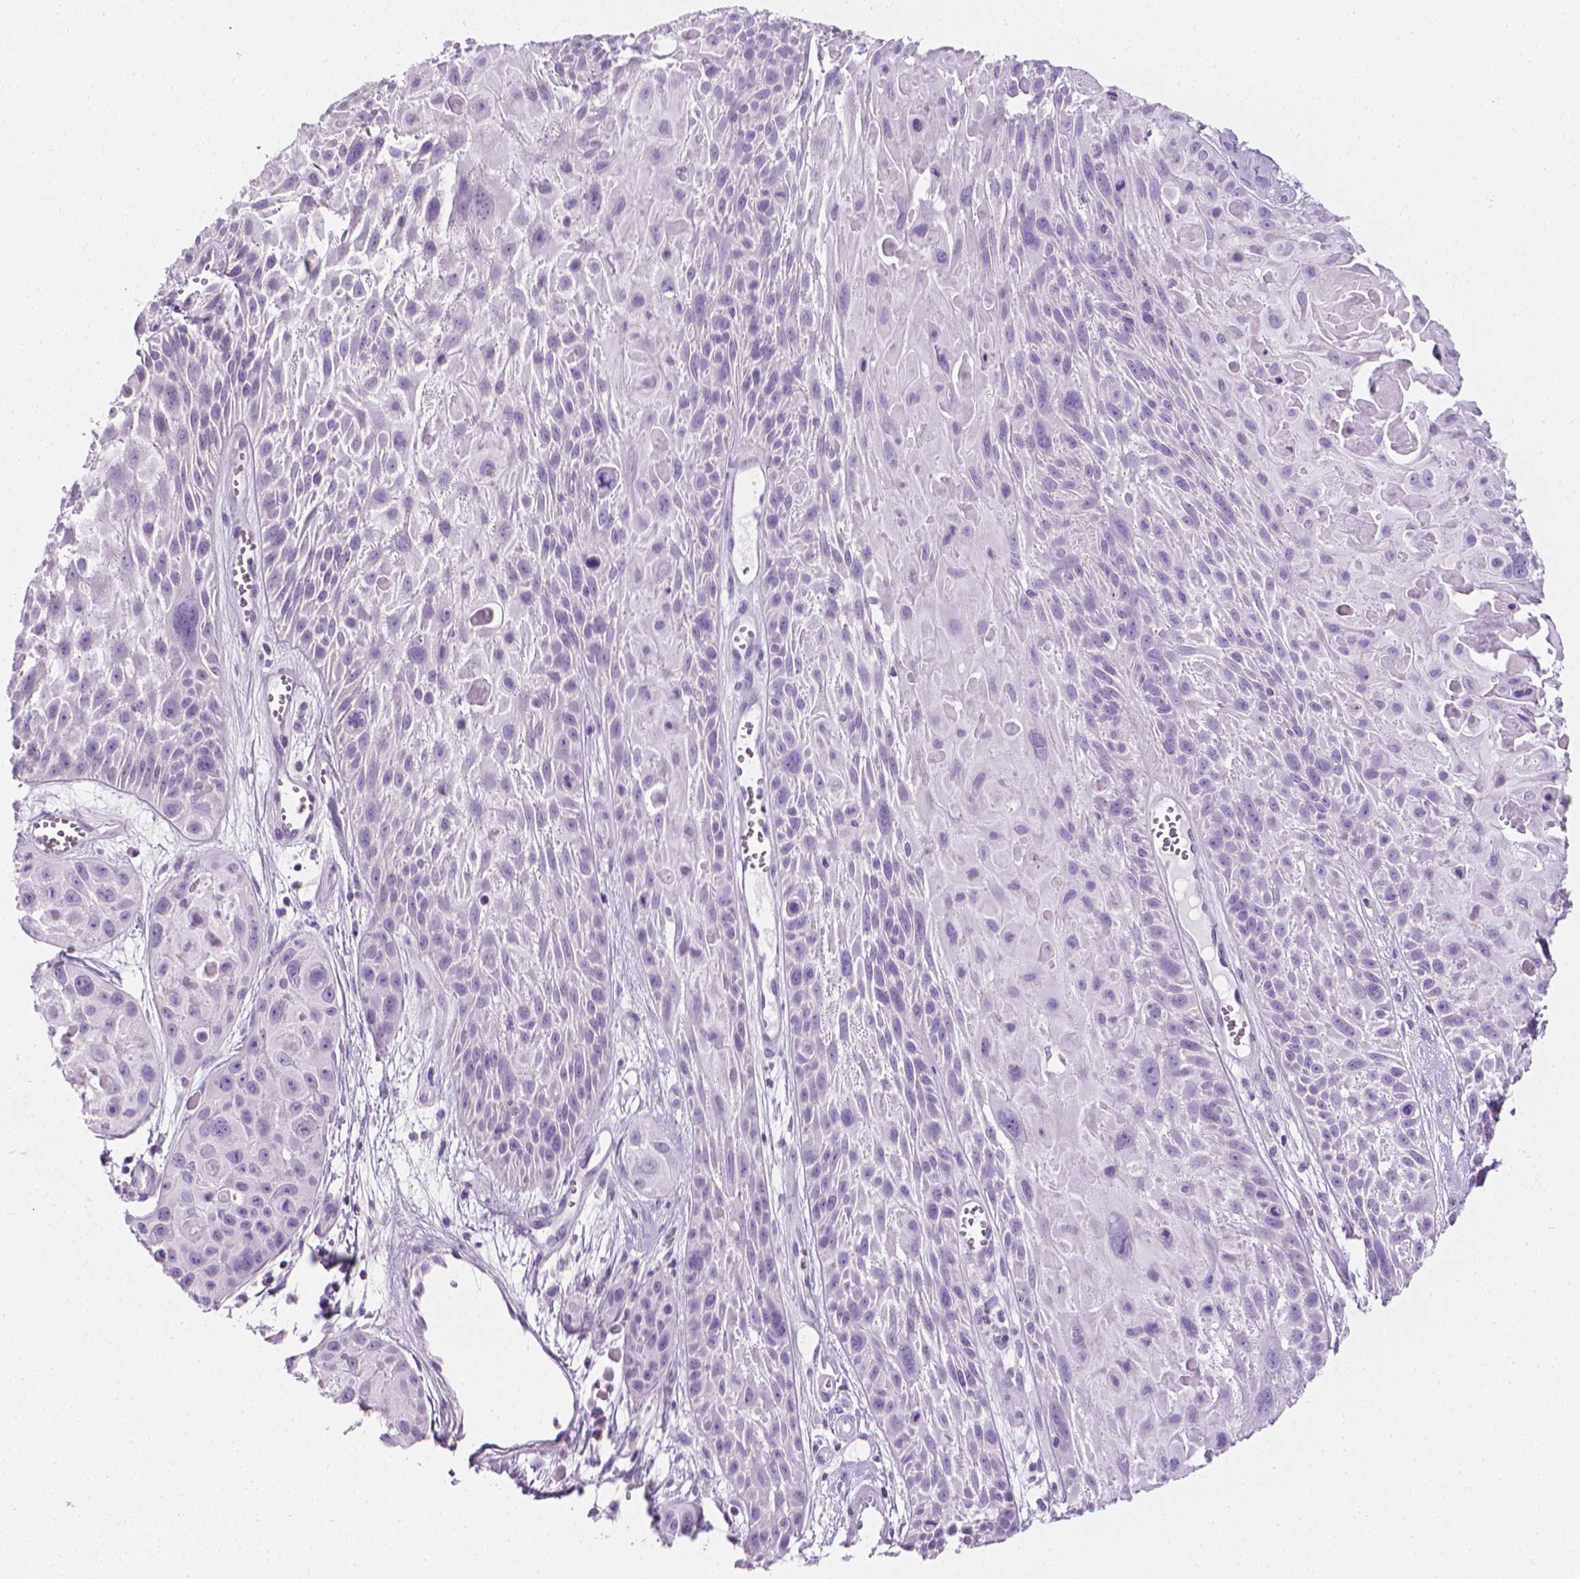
{"staining": {"intensity": "negative", "quantity": "none", "location": "none"}, "tissue": "skin cancer", "cell_type": "Tumor cells", "image_type": "cancer", "snomed": [{"axis": "morphology", "description": "Squamous cell carcinoma, NOS"}, {"axis": "topography", "description": "Skin"}, {"axis": "topography", "description": "Anal"}], "caption": "An image of skin cancer stained for a protein exhibits no brown staining in tumor cells.", "gene": "DCAF8L1", "patient": {"sex": "female", "age": 75}}